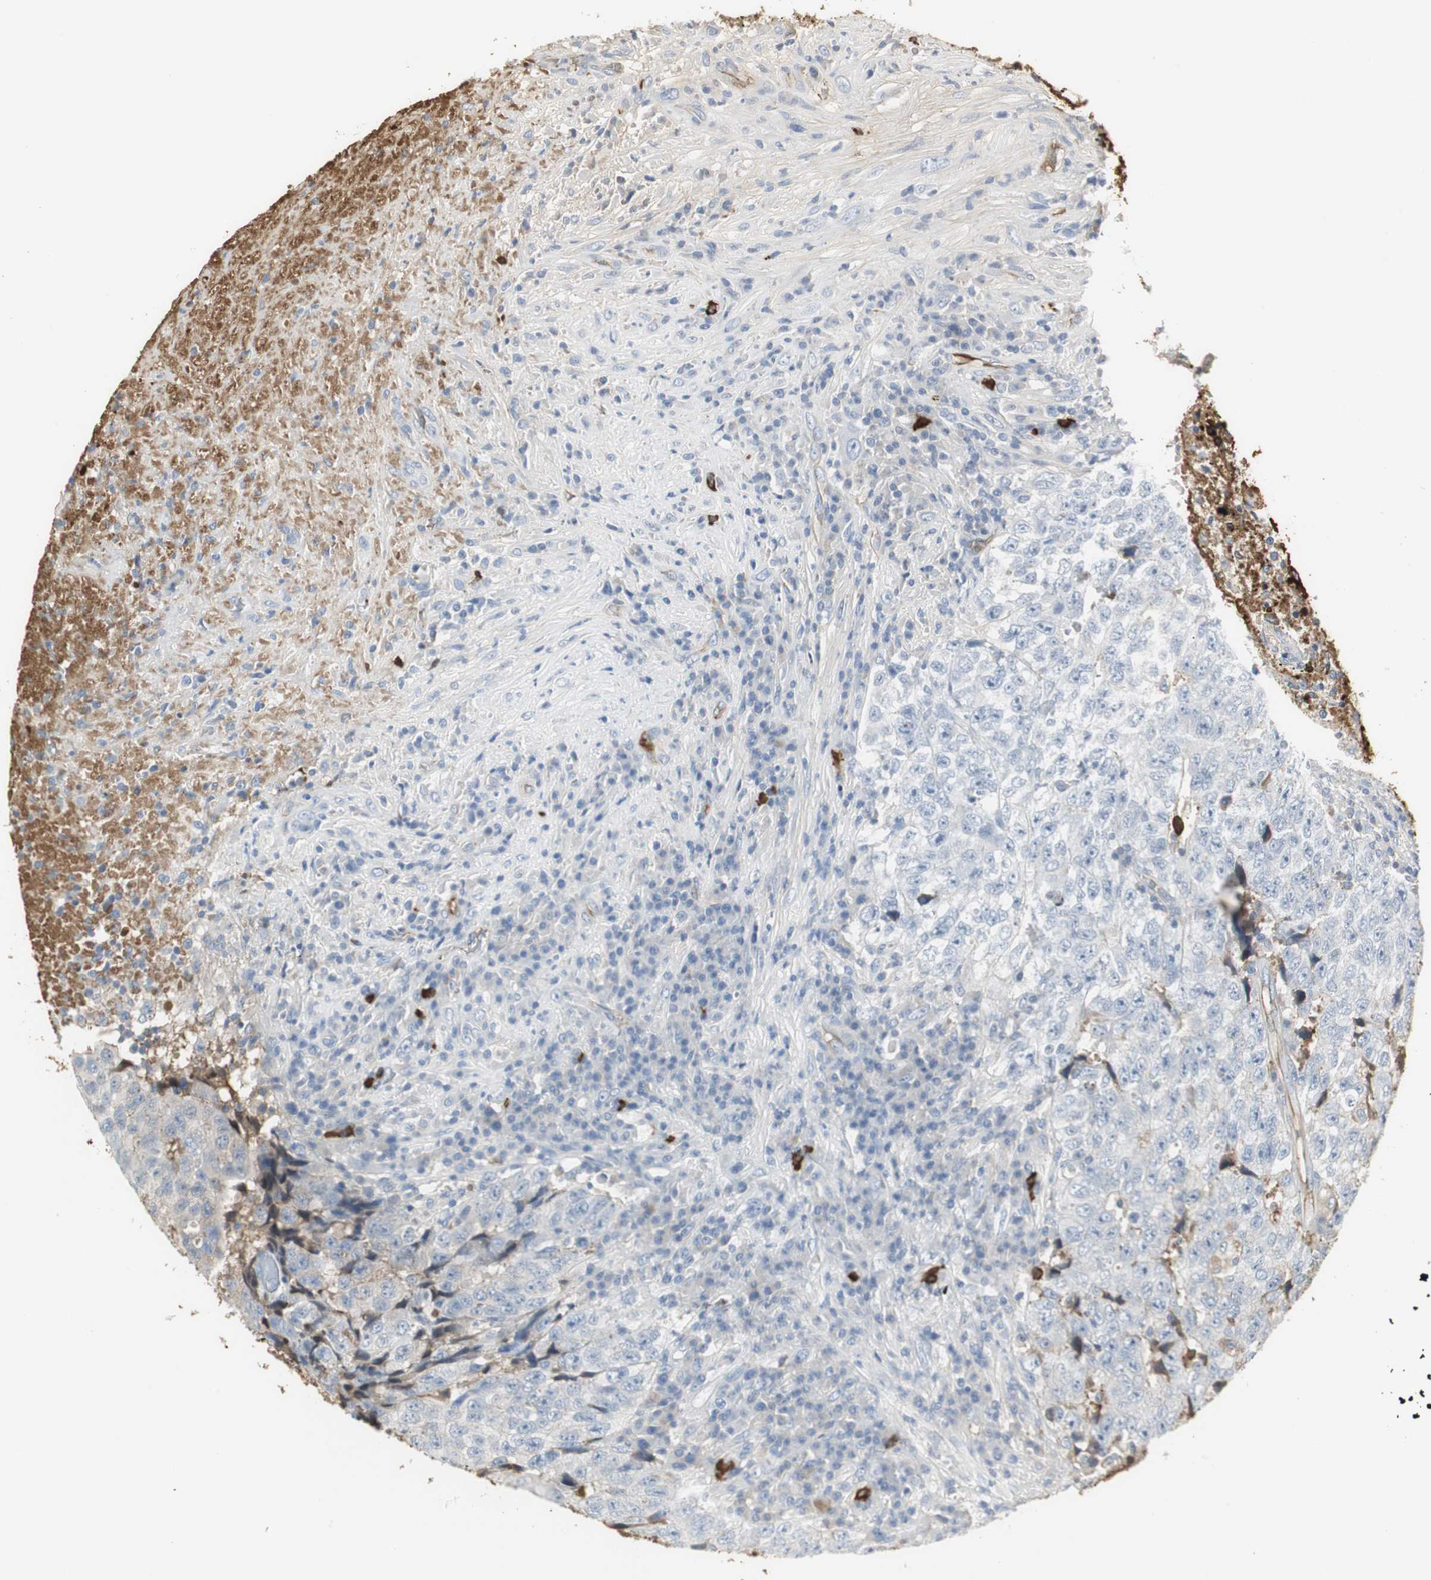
{"staining": {"intensity": "weak", "quantity": "<25%", "location": "cytoplasmic/membranous"}, "tissue": "testis cancer", "cell_type": "Tumor cells", "image_type": "cancer", "snomed": [{"axis": "morphology", "description": "Necrosis, NOS"}, {"axis": "morphology", "description": "Carcinoma, Embryonal, NOS"}, {"axis": "topography", "description": "Testis"}], "caption": "Image shows no protein positivity in tumor cells of testis cancer tissue.", "gene": "IGHA1", "patient": {"sex": "male", "age": 19}}